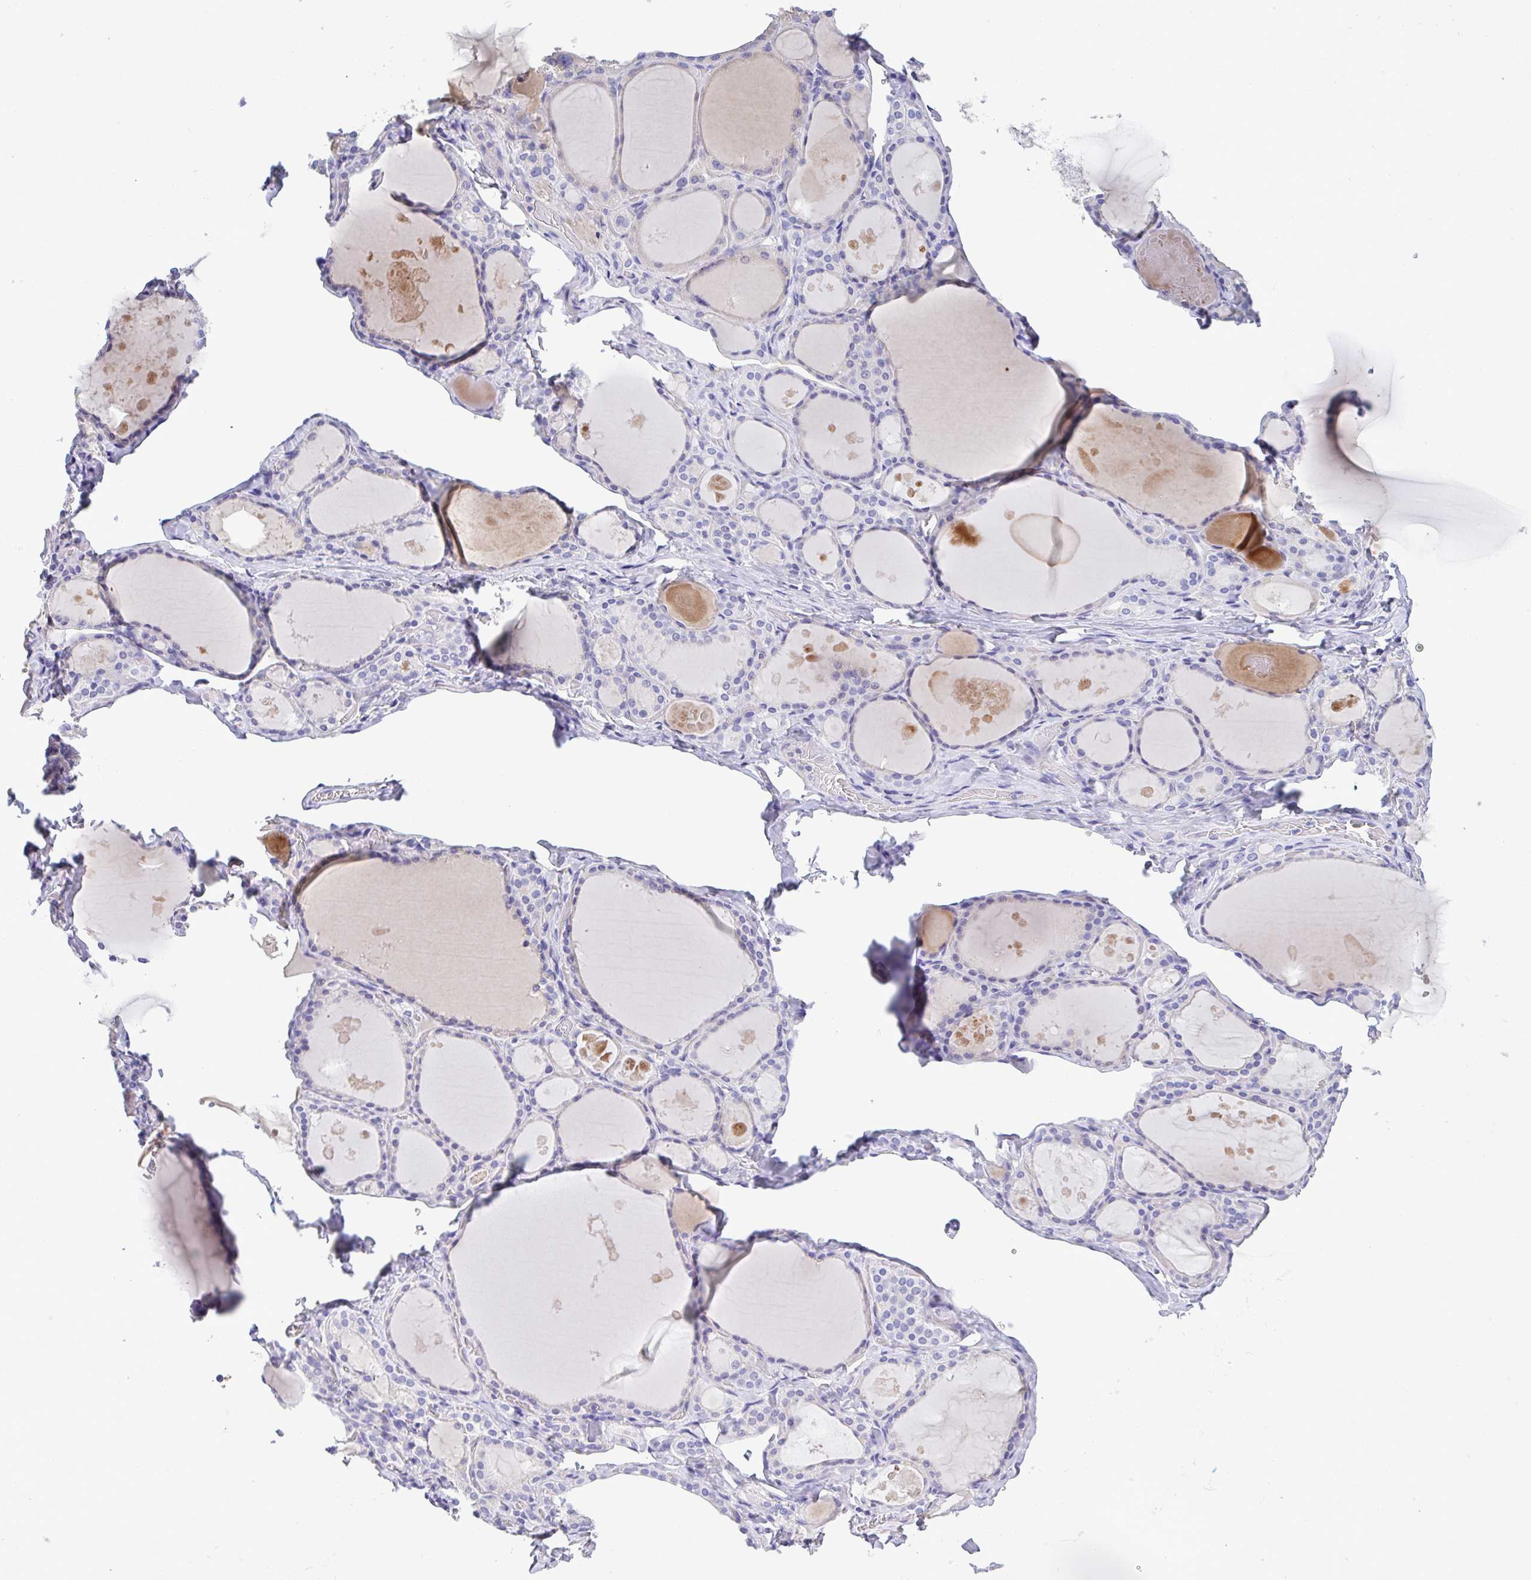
{"staining": {"intensity": "negative", "quantity": "none", "location": "none"}, "tissue": "thyroid gland", "cell_type": "Glandular cells", "image_type": "normal", "snomed": [{"axis": "morphology", "description": "Normal tissue, NOS"}, {"axis": "topography", "description": "Thyroid gland"}], "caption": "A histopathology image of thyroid gland stained for a protein exhibits no brown staining in glandular cells.", "gene": "CA10", "patient": {"sex": "male", "age": 56}}